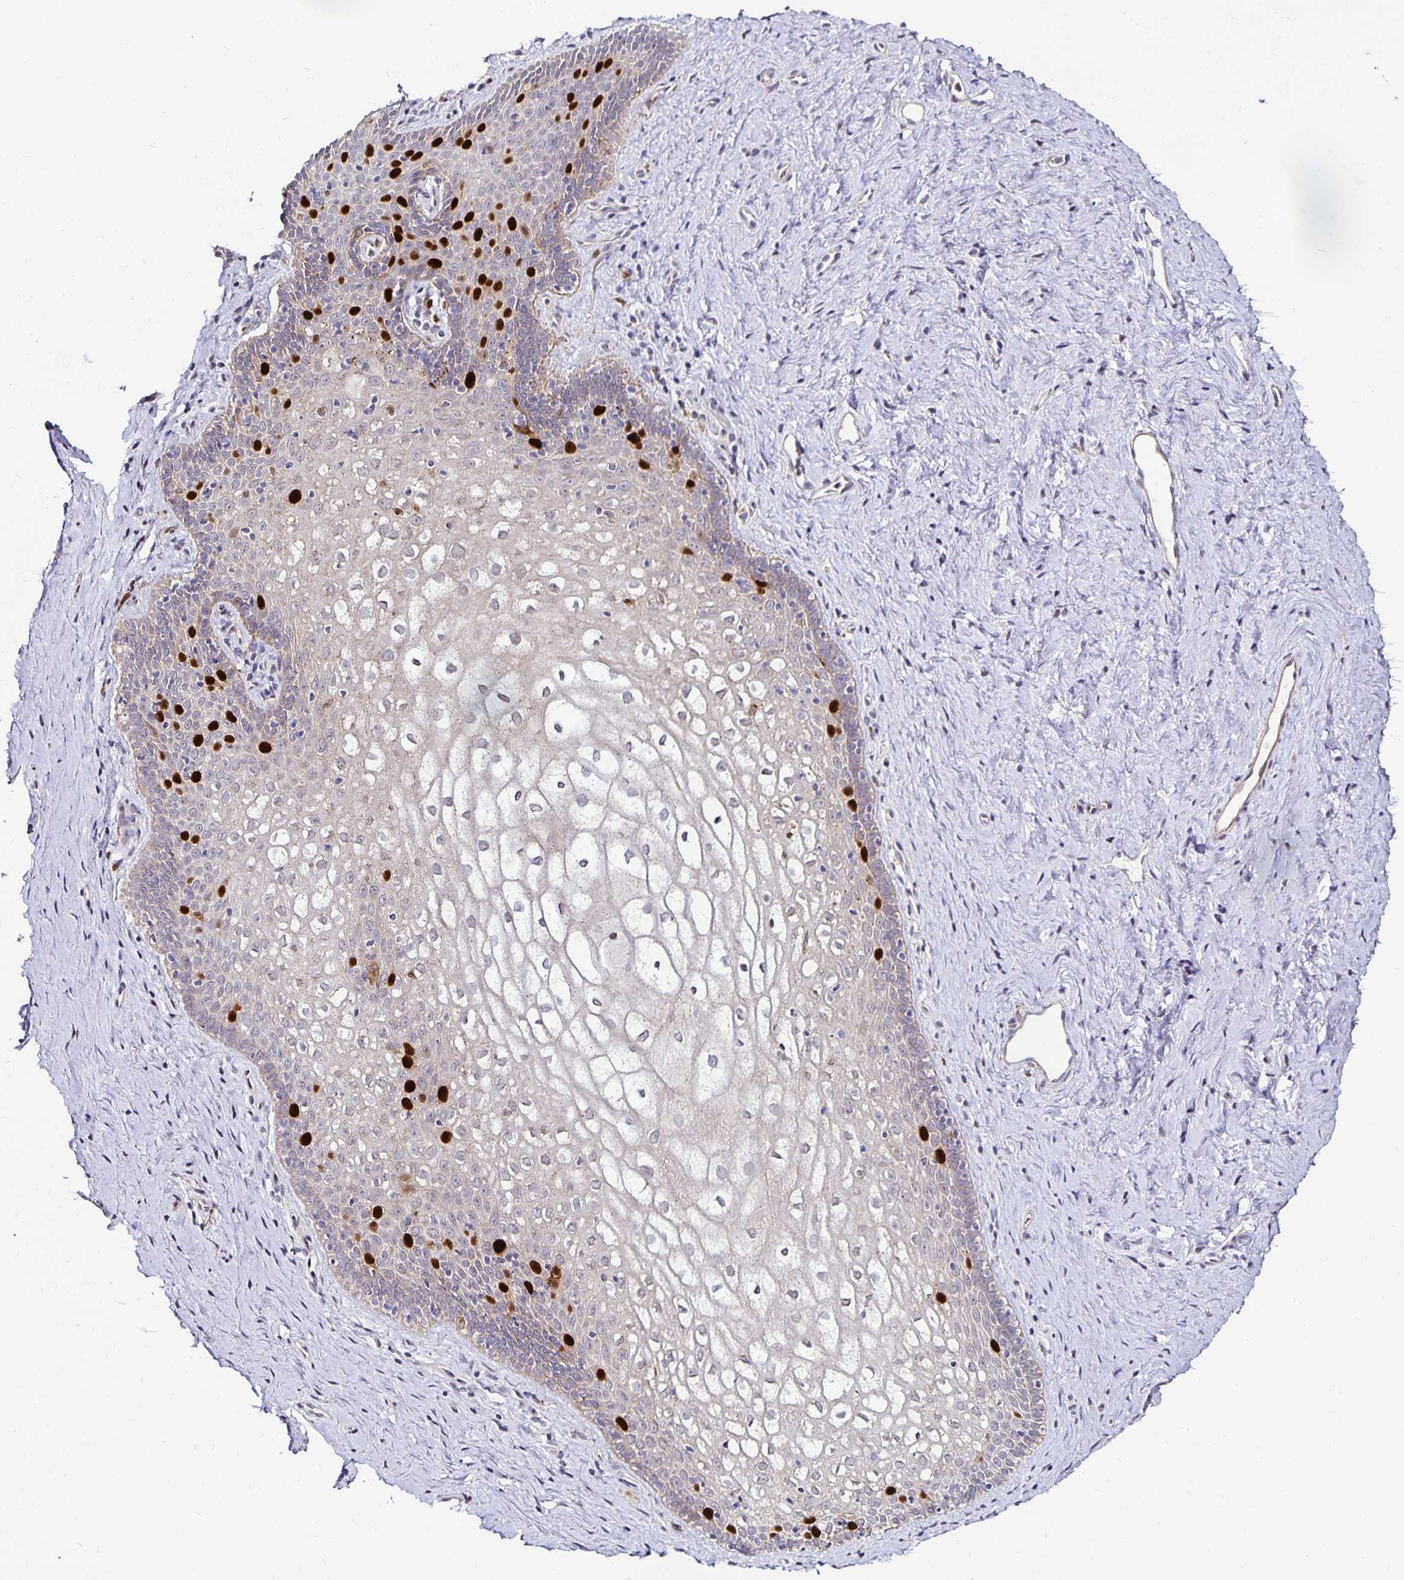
{"staining": {"intensity": "strong", "quantity": "<25%", "location": "nuclear"}, "tissue": "vagina", "cell_type": "Squamous epithelial cells", "image_type": "normal", "snomed": [{"axis": "morphology", "description": "Normal tissue, NOS"}, {"axis": "topography", "description": "Vagina"}], "caption": "Vagina stained with immunohistochemistry (IHC) shows strong nuclear expression in approximately <25% of squamous epithelial cells. (Stains: DAB (3,3'-diaminobenzidine) in brown, nuclei in blue, Microscopy: brightfield microscopy at high magnification).", "gene": "ANLN", "patient": {"sex": "female", "age": 45}}